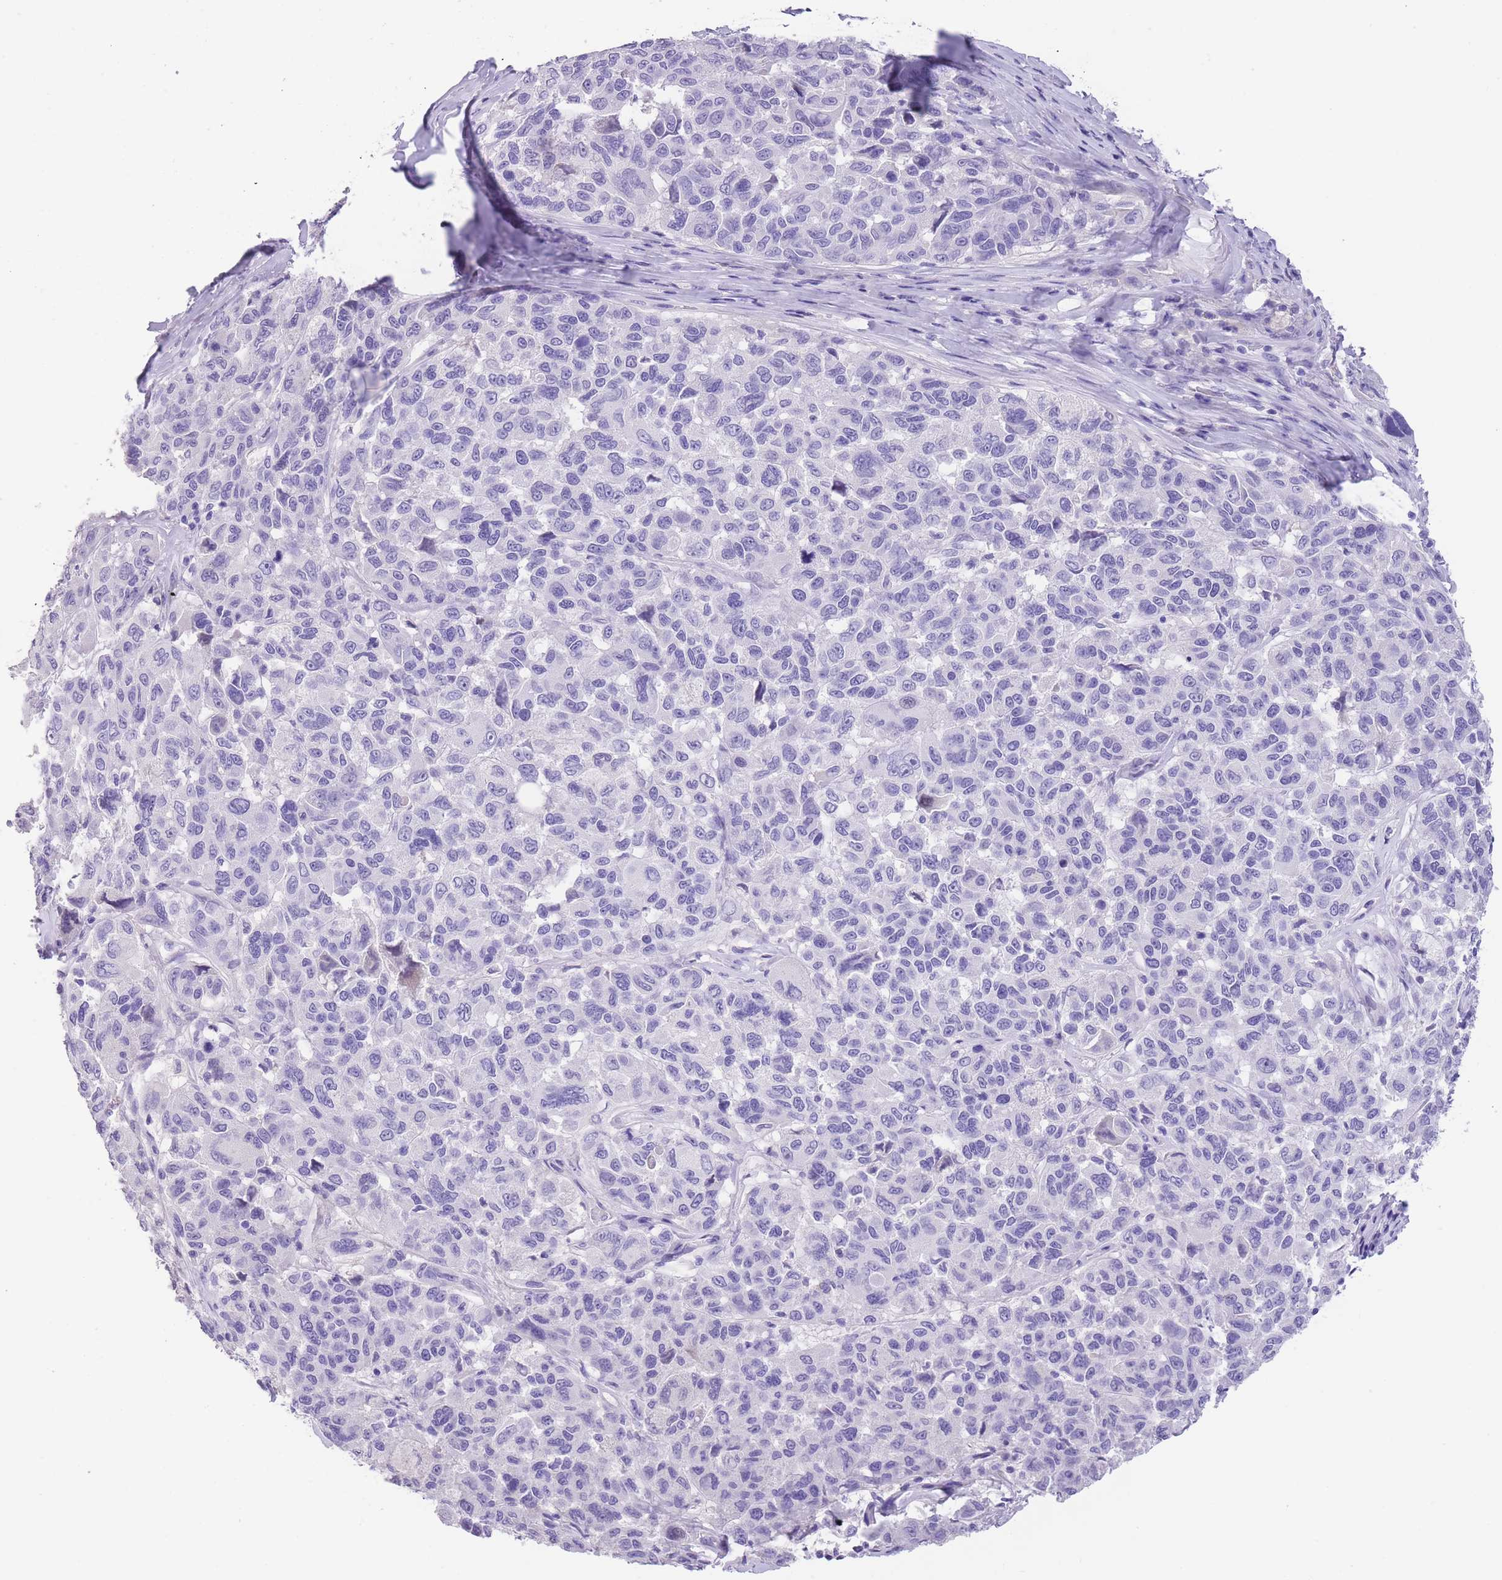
{"staining": {"intensity": "negative", "quantity": "none", "location": "none"}, "tissue": "melanoma", "cell_type": "Tumor cells", "image_type": "cancer", "snomed": [{"axis": "morphology", "description": "Malignant melanoma, NOS"}, {"axis": "topography", "description": "Skin"}], "caption": "Tumor cells show no significant protein expression in malignant melanoma. The staining was performed using DAB to visualize the protein expression in brown, while the nuclei were stained in blue with hematoxylin (Magnification: 20x).", "gene": "RAI2", "patient": {"sex": "female", "age": 66}}